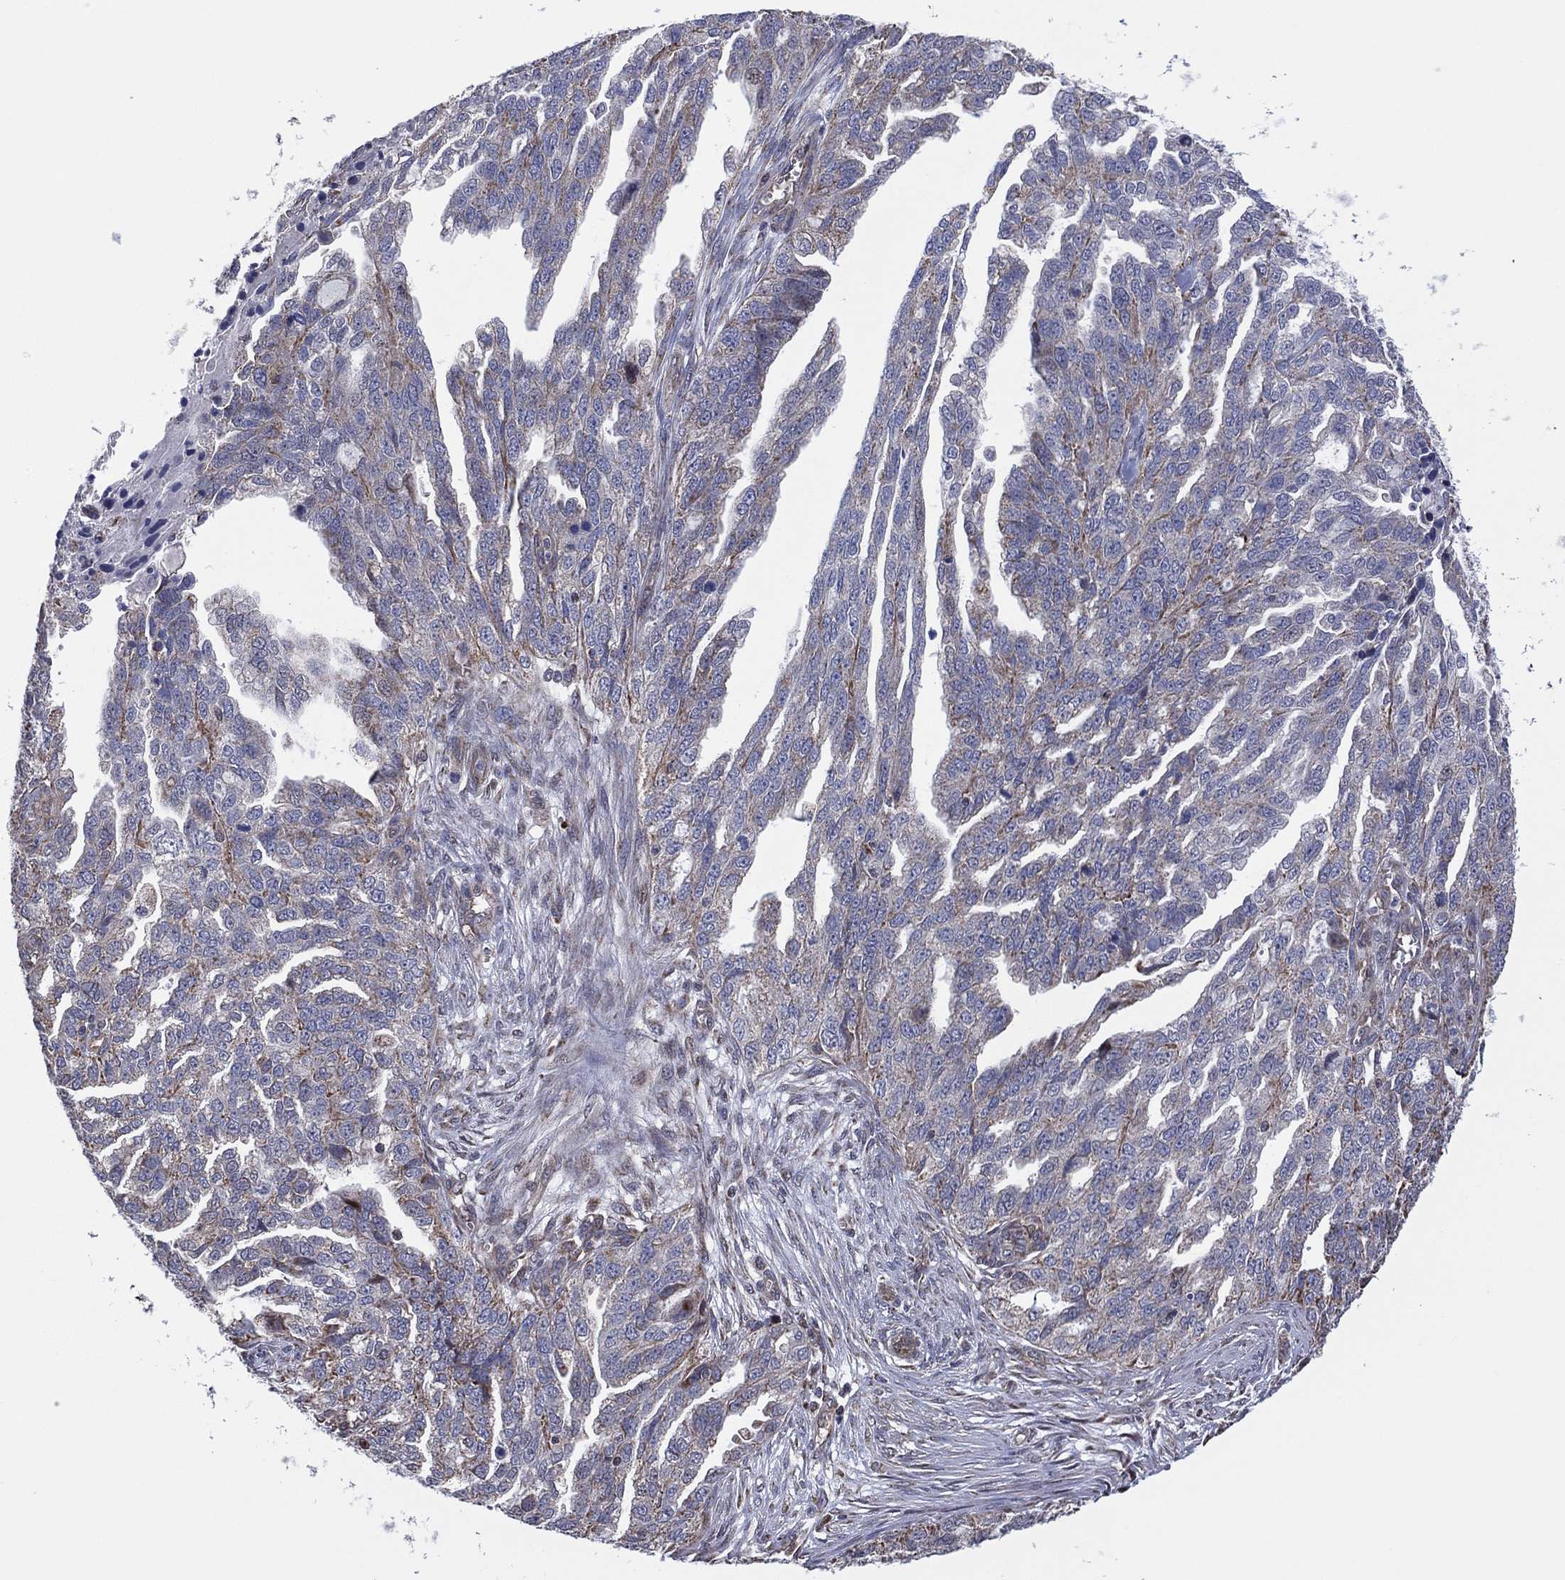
{"staining": {"intensity": "weak", "quantity": "<25%", "location": "cytoplasmic/membranous"}, "tissue": "ovarian cancer", "cell_type": "Tumor cells", "image_type": "cancer", "snomed": [{"axis": "morphology", "description": "Cystadenocarcinoma, serous, NOS"}, {"axis": "topography", "description": "Ovary"}], "caption": "The image exhibits no staining of tumor cells in ovarian cancer (serous cystadenocarcinoma).", "gene": "PIDD1", "patient": {"sex": "female", "age": 51}}